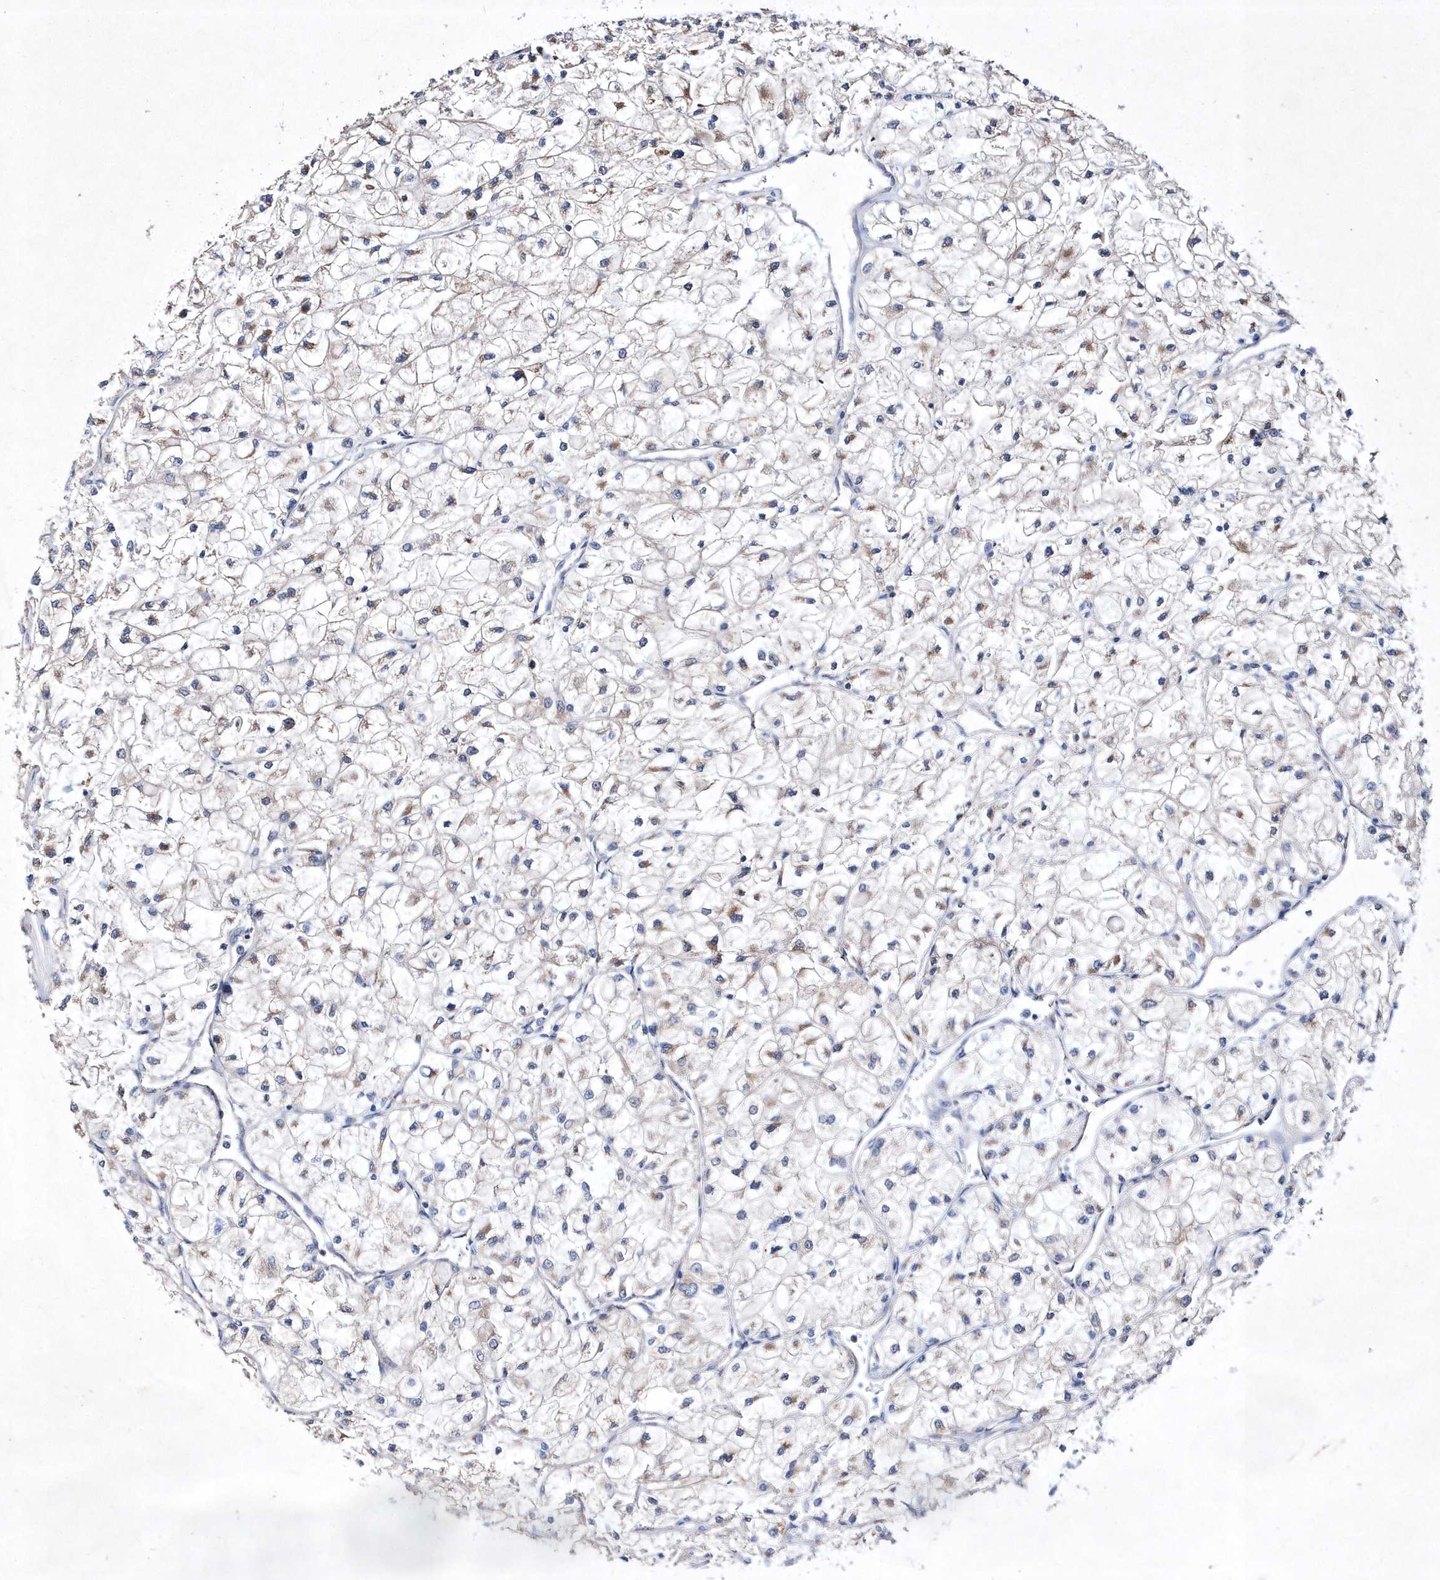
{"staining": {"intensity": "weak", "quantity": "<25%", "location": "cytoplasmic/membranous"}, "tissue": "renal cancer", "cell_type": "Tumor cells", "image_type": "cancer", "snomed": [{"axis": "morphology", "description": "Adenocarcinoma, NOS"}, {"axis": "topography", "description": "Kidney"}], "caption": "Renal cancer (adenocarcinoma) was stained to show a protein in brown. There is no significant positivity in tumor cells.", "gene": "METTL8", "patient": {"sex": "male", "age": 80}}